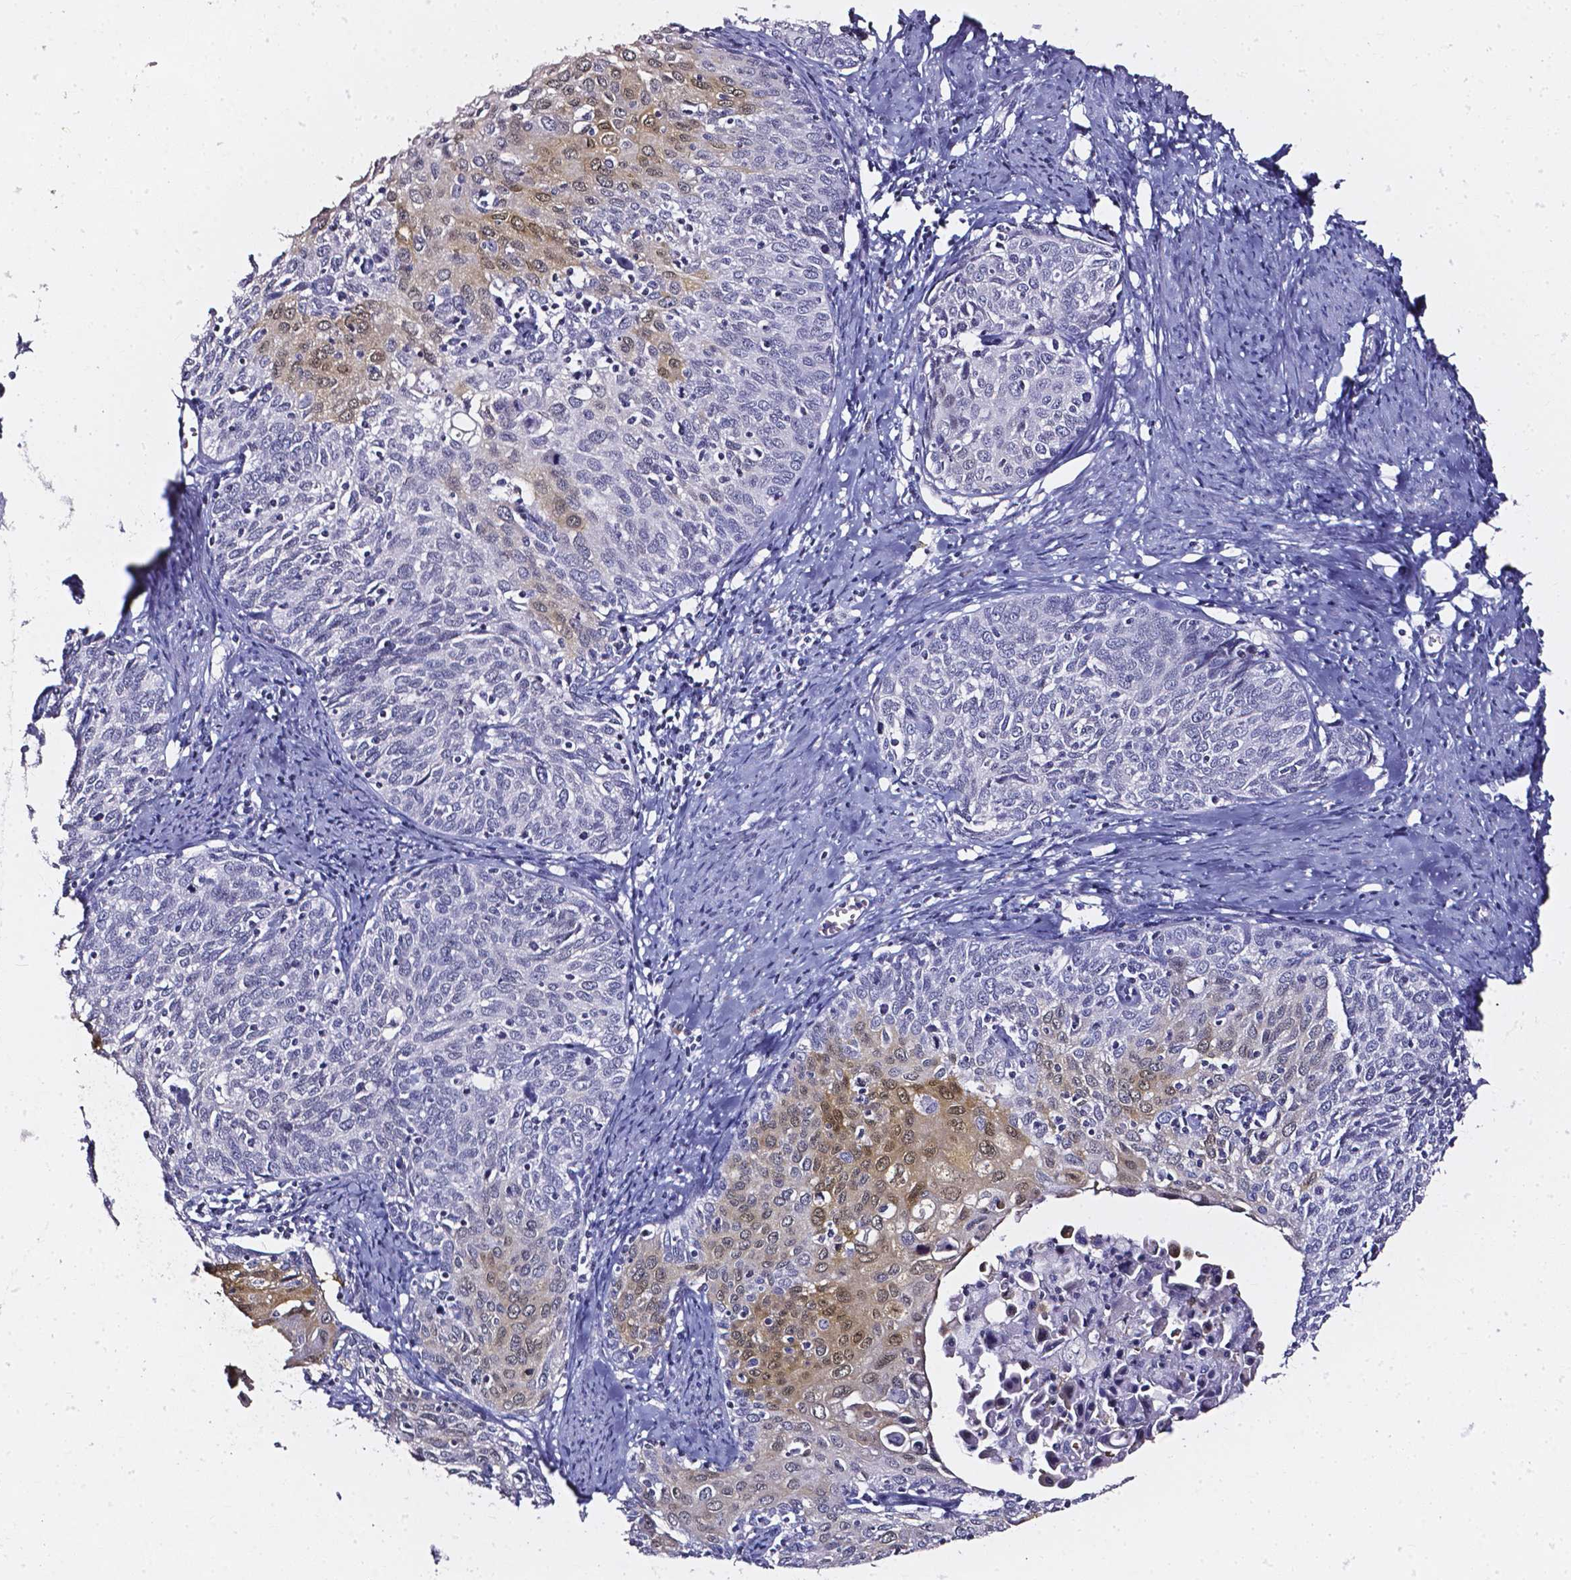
{"staining": {"intensity": "moderate", "quantity": "<25%", "location": "cytoplasmic/membranous,nuclear"}, "tissue": "cervical cancer", "cell_type": "Tumor cells", "image_type": "cancer", "snomed": [{"axis": "morphology", "description": "Squamous cell carcinoma, NOS"}, {"axis": "topography", "description": "Cervix"}], "caption": "Protein positivity by immunohistochemistry (IHC) reveals moderate cytoplasmic/membranous and nuclear expression in about <25% of tumor cells in cervical squamous cell carcinoma.", "gene": "AKR1B10", "patient": {"sex": "female", "age": 62}}